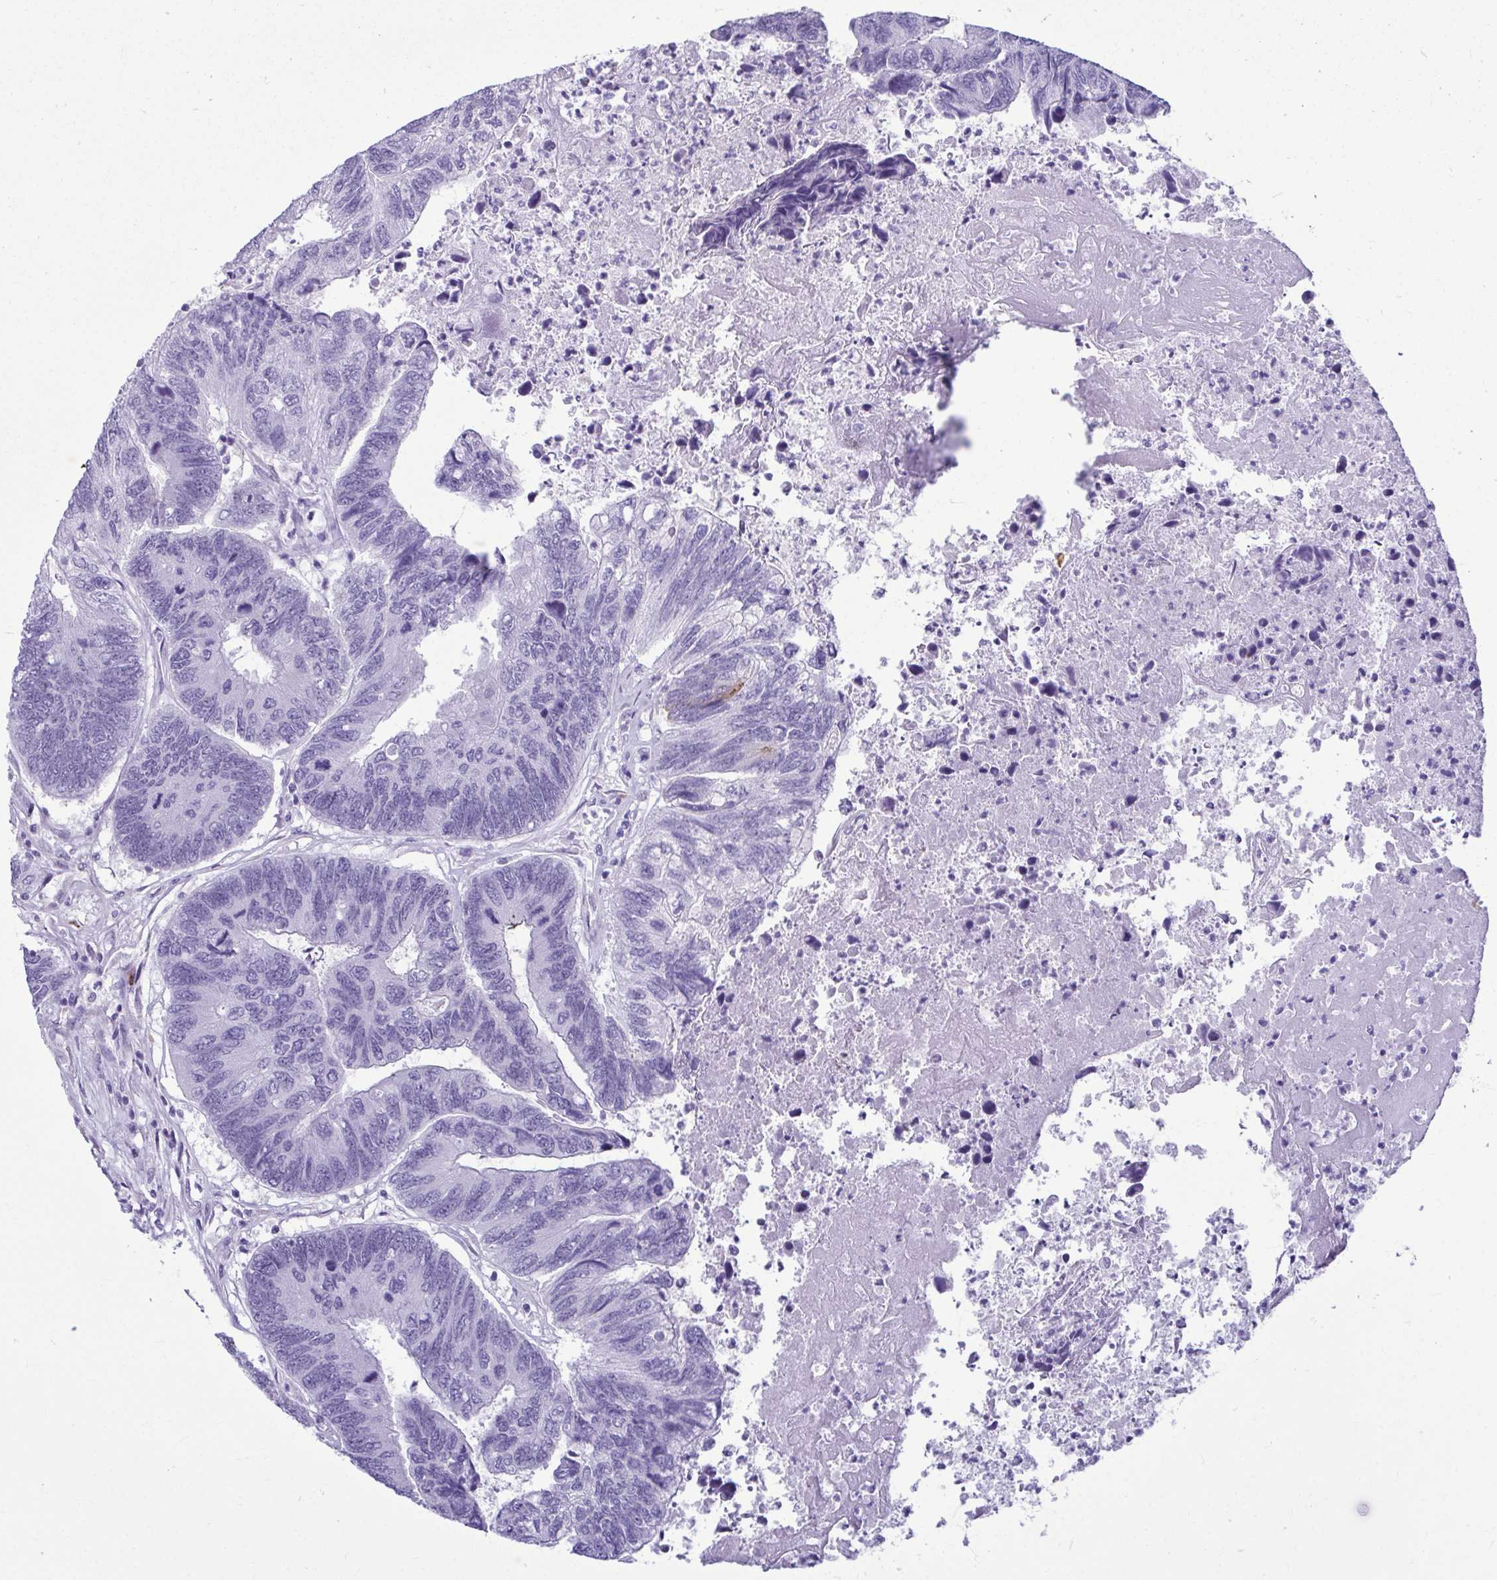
{"staining": {"intensity": "negative", "quantity": "none", "location": "none"}, "tissue": "colorectal cancer", "cell_type": "Tumor cells", "image_type": "cancer", "snomed": [{"axis": "morphology", "description": "Adenocarcinoma, NOS"}, {"axis": "topography", "description": "Colon"}], "caption": "Tumor cells are negative for brown protein staining in colorectal cancer (adenocarcinoma). The staining is performed using DAB brown chromogen with nuclei counter-stained in using hematoxylin.", "gene": "SERPINI1", "patient": {"sex": "female", "age": 67}}